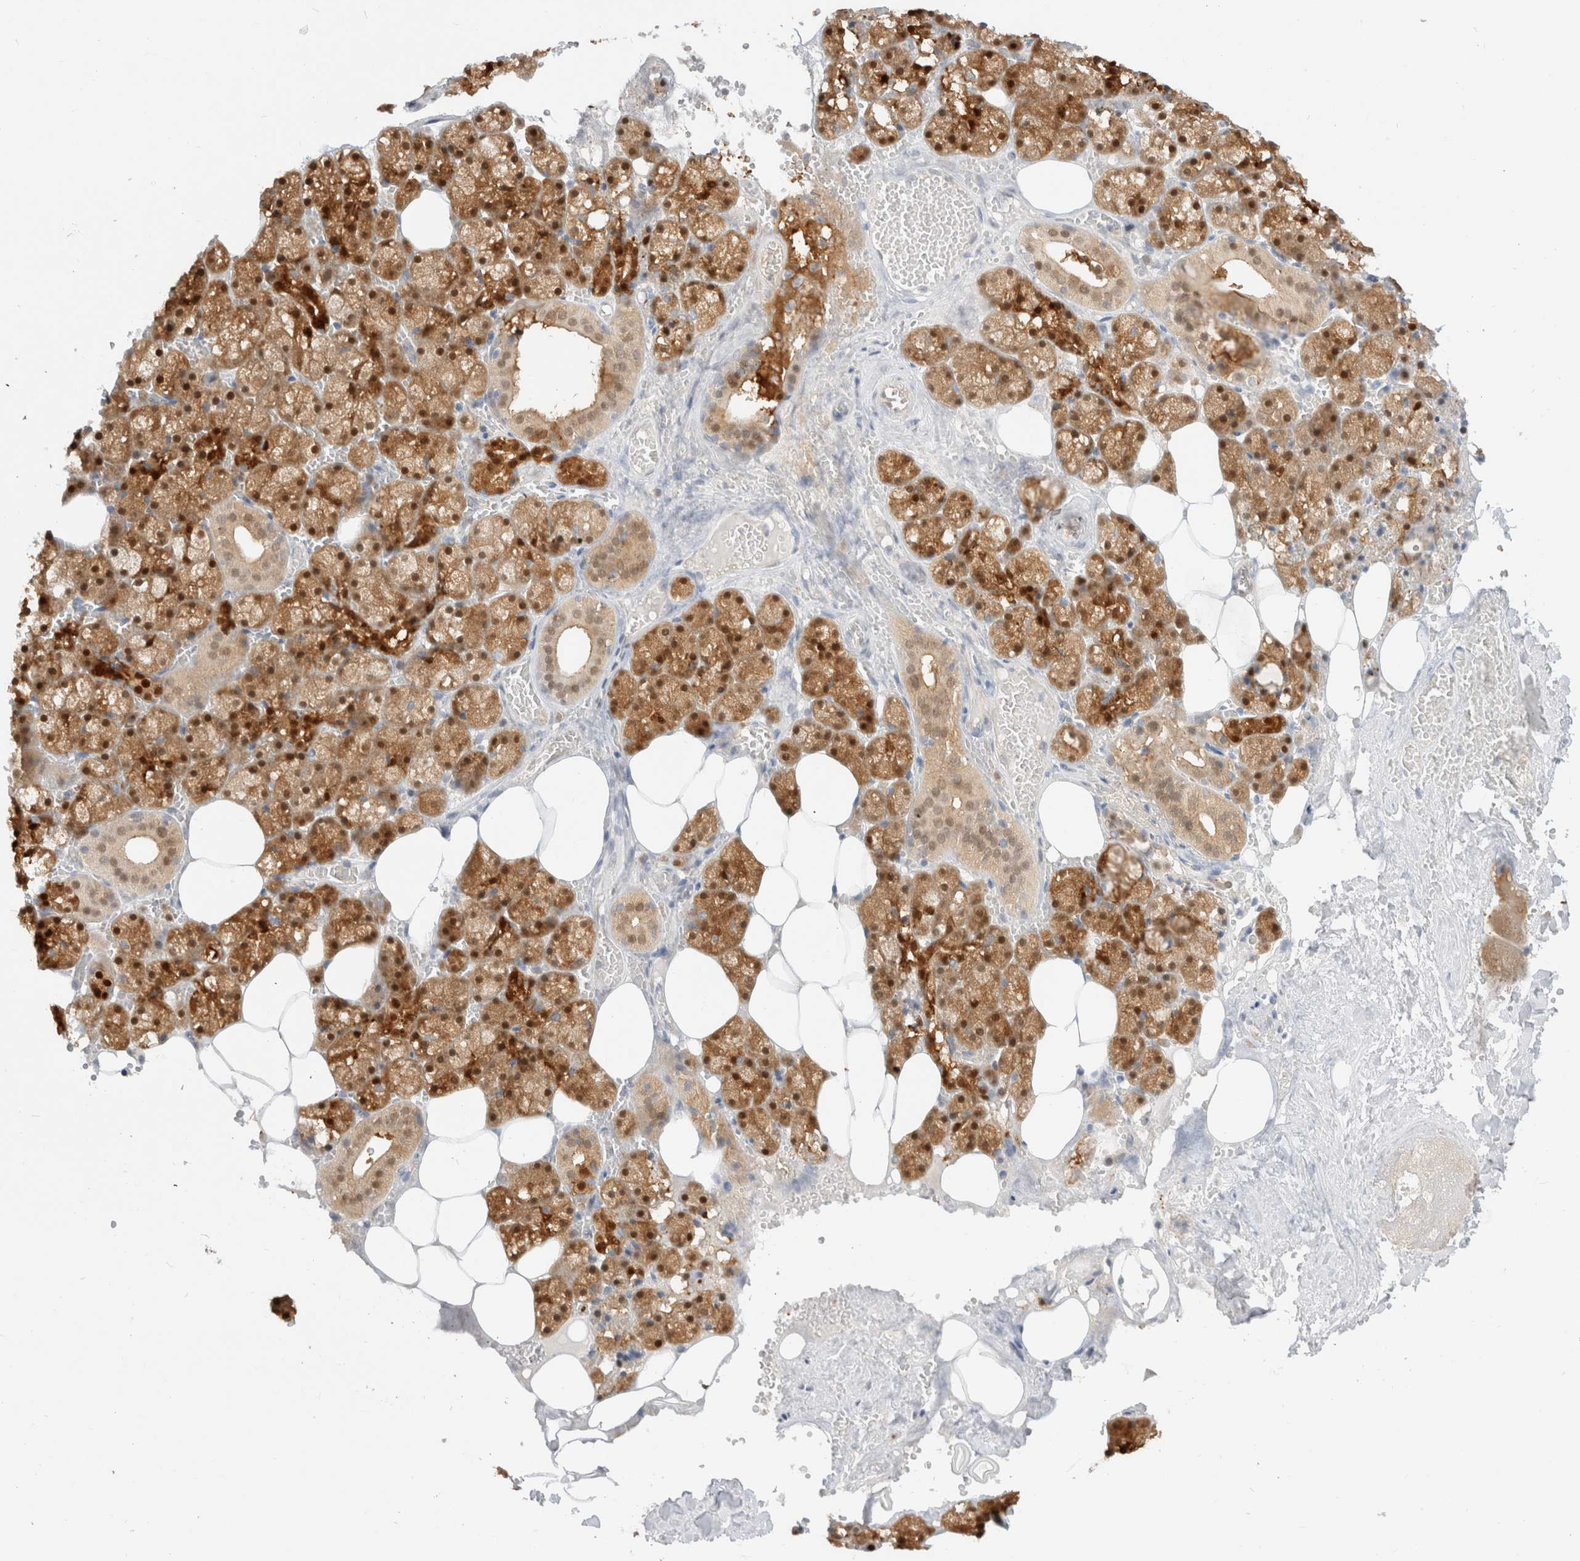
{"staining": {"intensity": "moderate", "quantity": ">75%", "location": "cytoplasmic/membranous,nuclear"}, "tissue": "salivary gland", "cell_type": "Glandular cells", "image_type": "normal", "snomed": [{"axis": "morphology", "description": "Normal tissue, NOS"}, {"axis": "topography", "description": "Salivary gland"}], "caption": "Protein staining exhibits moderate cytoplasmic/membranous,nuclear staining in about >75% of glandular cells in benign salivary gland.", "gene": "EFCAB13", "patient": {"sex": "male", "age": 62}}